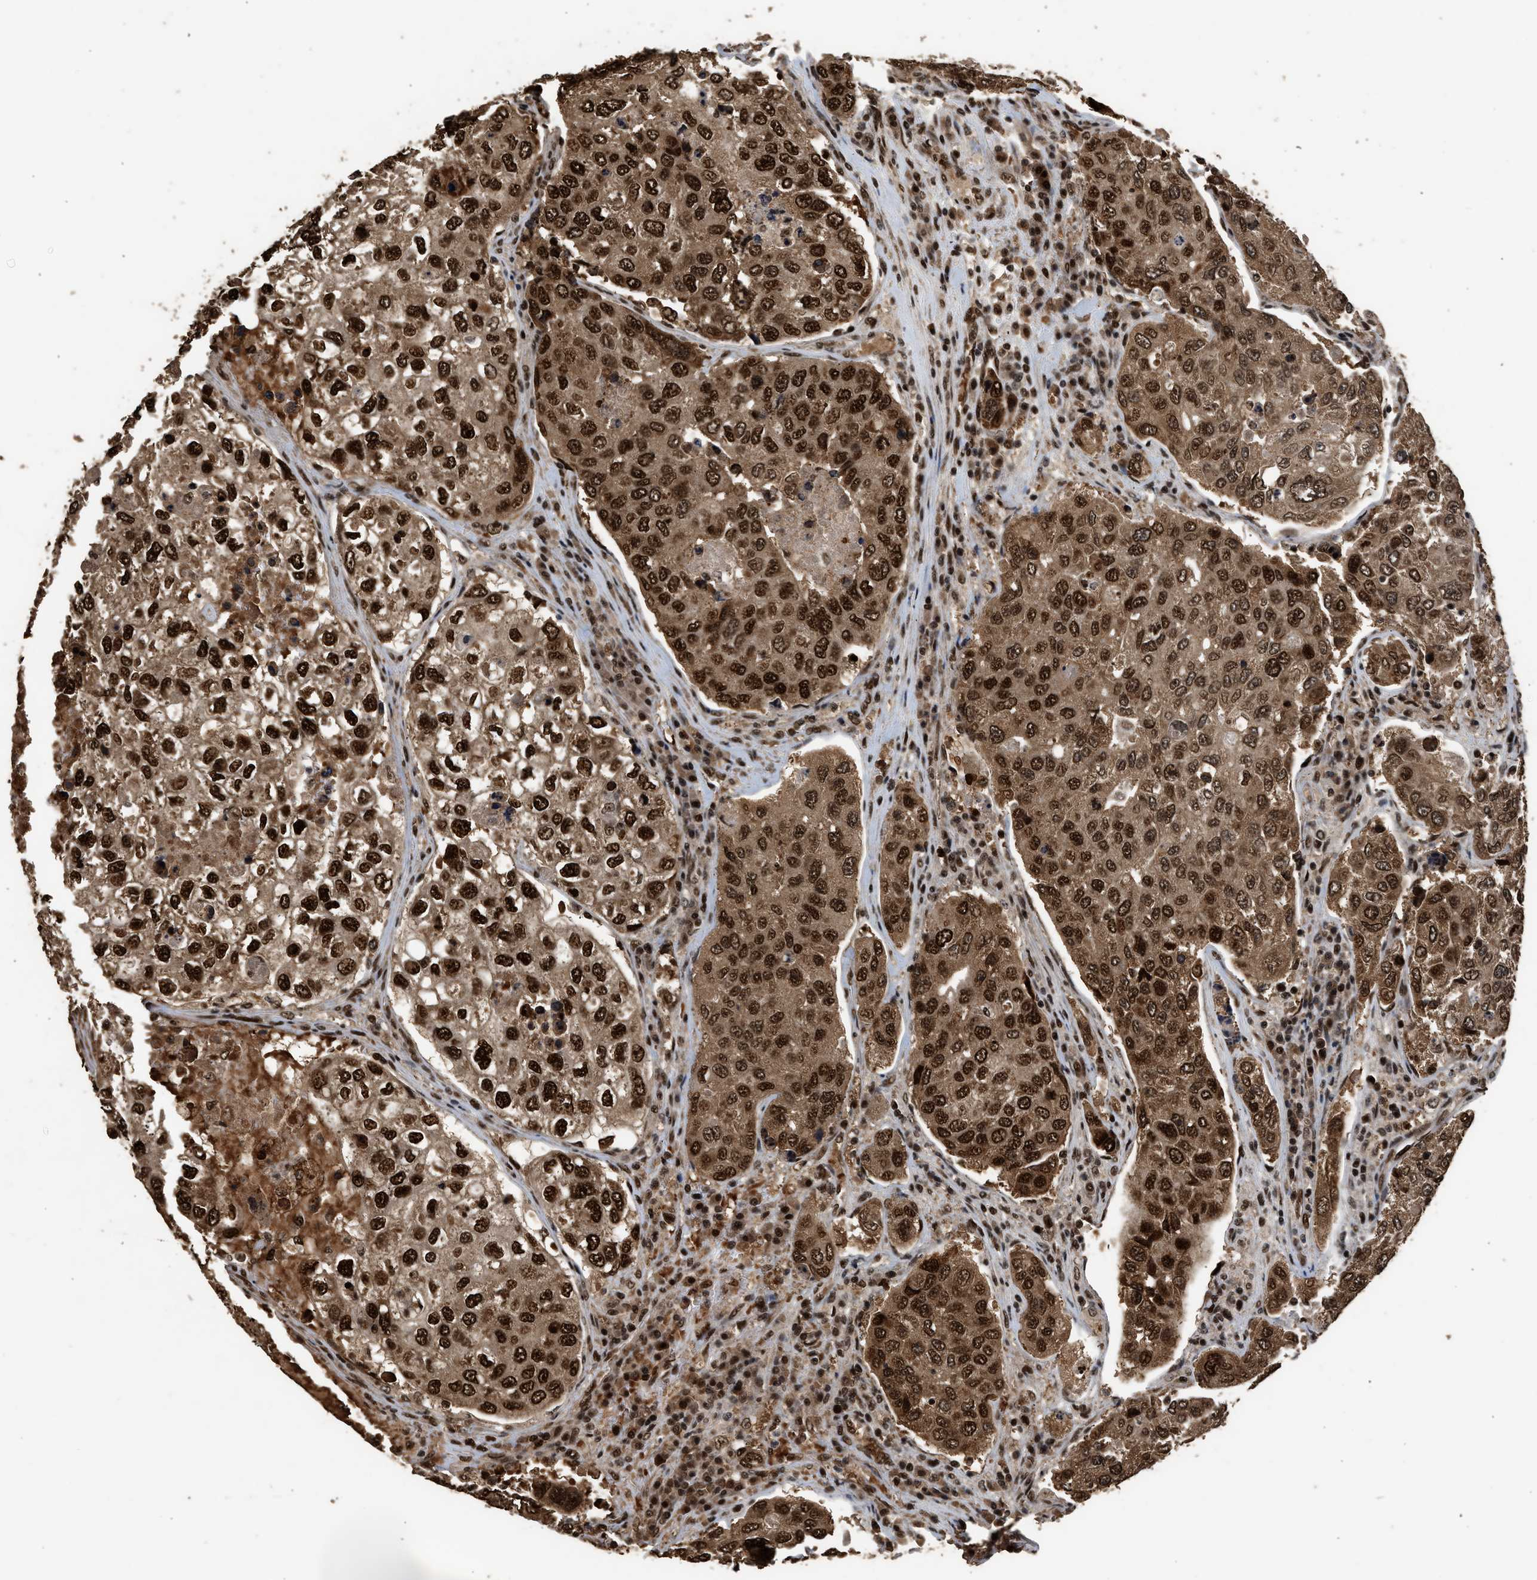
{"staining": {"intensity": "strong", "quantity": ">75%", "location": "cytoplasmic/membranous,nuclear"}, "tissue": "urothelial cancer", "cell_type": "Tumor cells", "image_type": "cancer", "snomed": [{"axis": "morphology", "description": "Urothelial carcinoma, High grade"}, {"axis": "topography", "description": "Lymph node"}, {"axis": "topography", "description": "Urinary bladder"}], "caption": "Protein analysis of urothelial carcinoma (high-grade) tissue demonstrates strong cytoplasmic/membranous and nuclear expression in approximately >75% of tumor cells.", "gene": "PPP4R3B", "patient": {"sex": "male", "age": 51}}